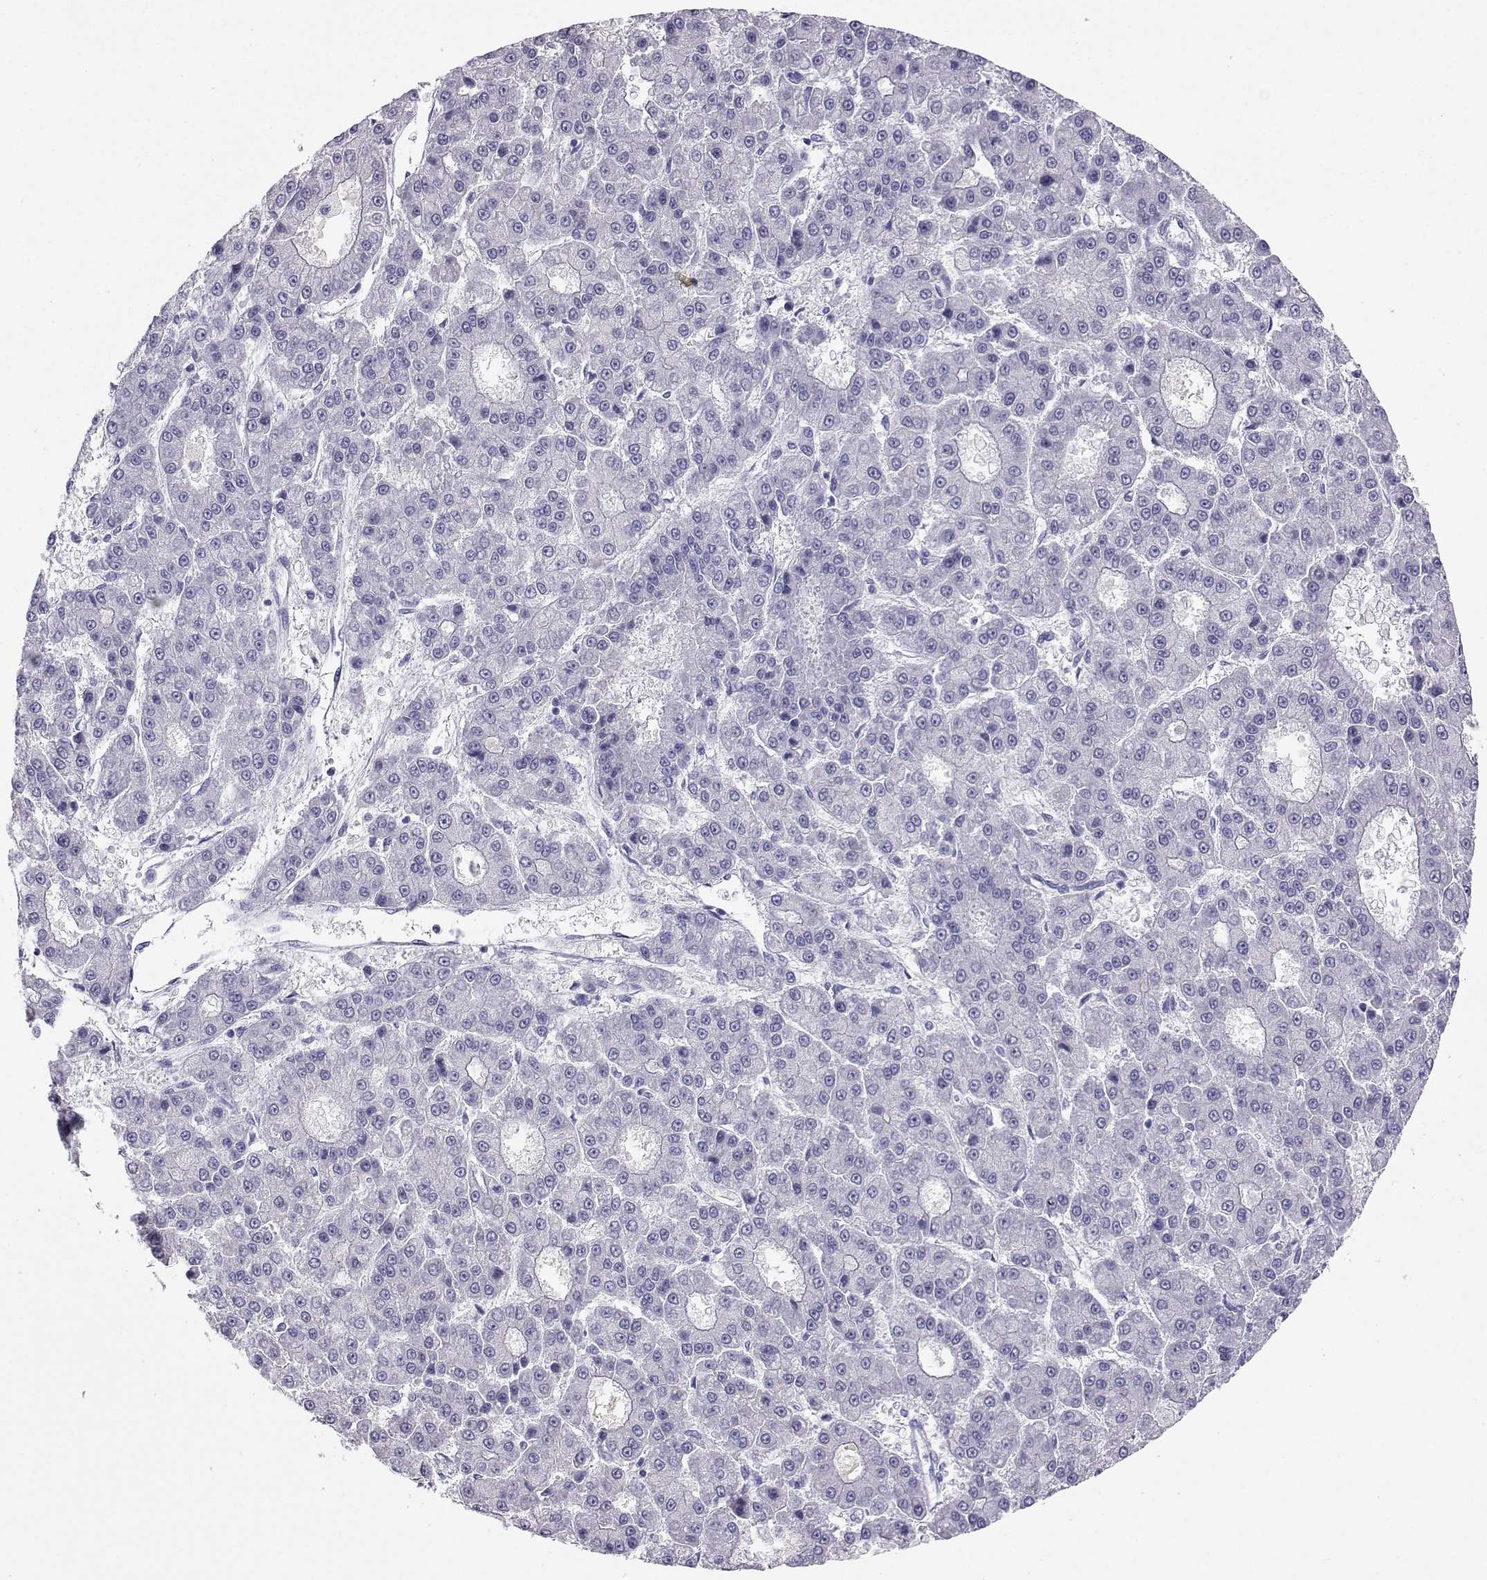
{"staining": {"intensity": "negative", "quantity": "none", "location": "none"}, "tissue": "liver cancer", "cell_type": "Tumor cells", "image_type": "cancer", "snomed": [{"axis": "morphology", "description": "Carcinoma, Hepatocellular, NOS"}, {"axis": "topography", "description": "Liver"}], "caption": "Liver cancer (hepatocellular carcinoma) was stained to show a protein in brown. There is no significant staining in tumor cells. The staining was performed using DAB to visualize the protein expression in brown, while the nuclei were stained in blue with hematoxylin (Magnification: 20x).", "gene": "PLIN4", "patient": {"sex": "male", "age": 70}}